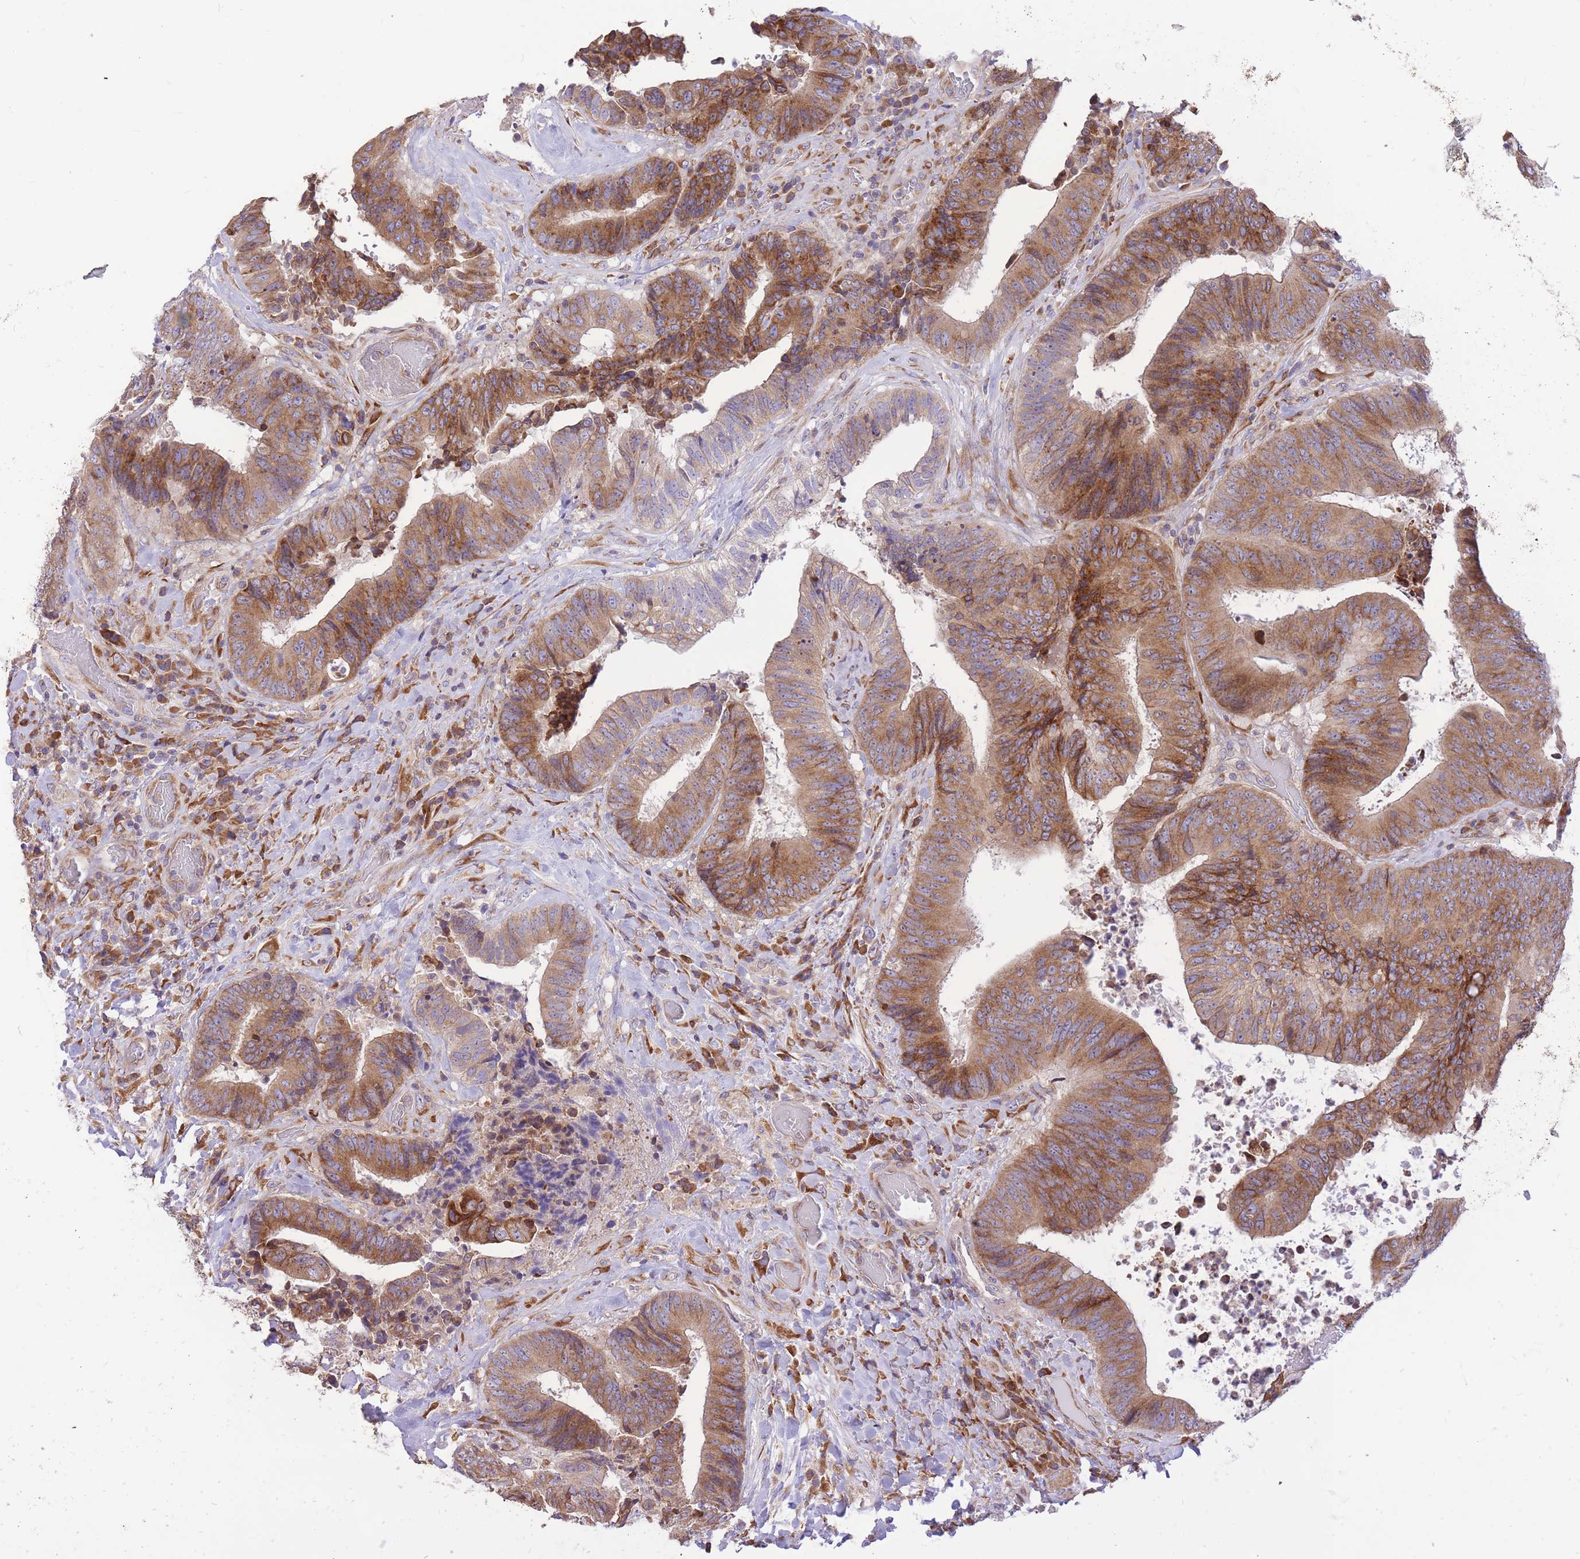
{"staining": {"intensity": "moderate", "quantity": ">75%", "location": "cytoplasmic/membranous"}, "tissue": "colorectal cancer", "cell_type": "Tumor cells", "image_type": "cancer", "snomed": [{"axis": "morphology", "description": "Adenocarcinoma, NOS"}, {"axis": "topography", "description": "Rectum"}], "caption": "Immunohistochemistry photomicrograph of neoplastic tissue: human colorectal adenocarcinoma stained using immunohistochemistry (IHC) shows medium levels of moderate protein expression localized specifically in the cytoplasmic/membranous of tumor cells, appearing as a cytoplasmic/membranous brown color.", "gene": "GBP7", "patient": {"sex": "male", "age": 72}}